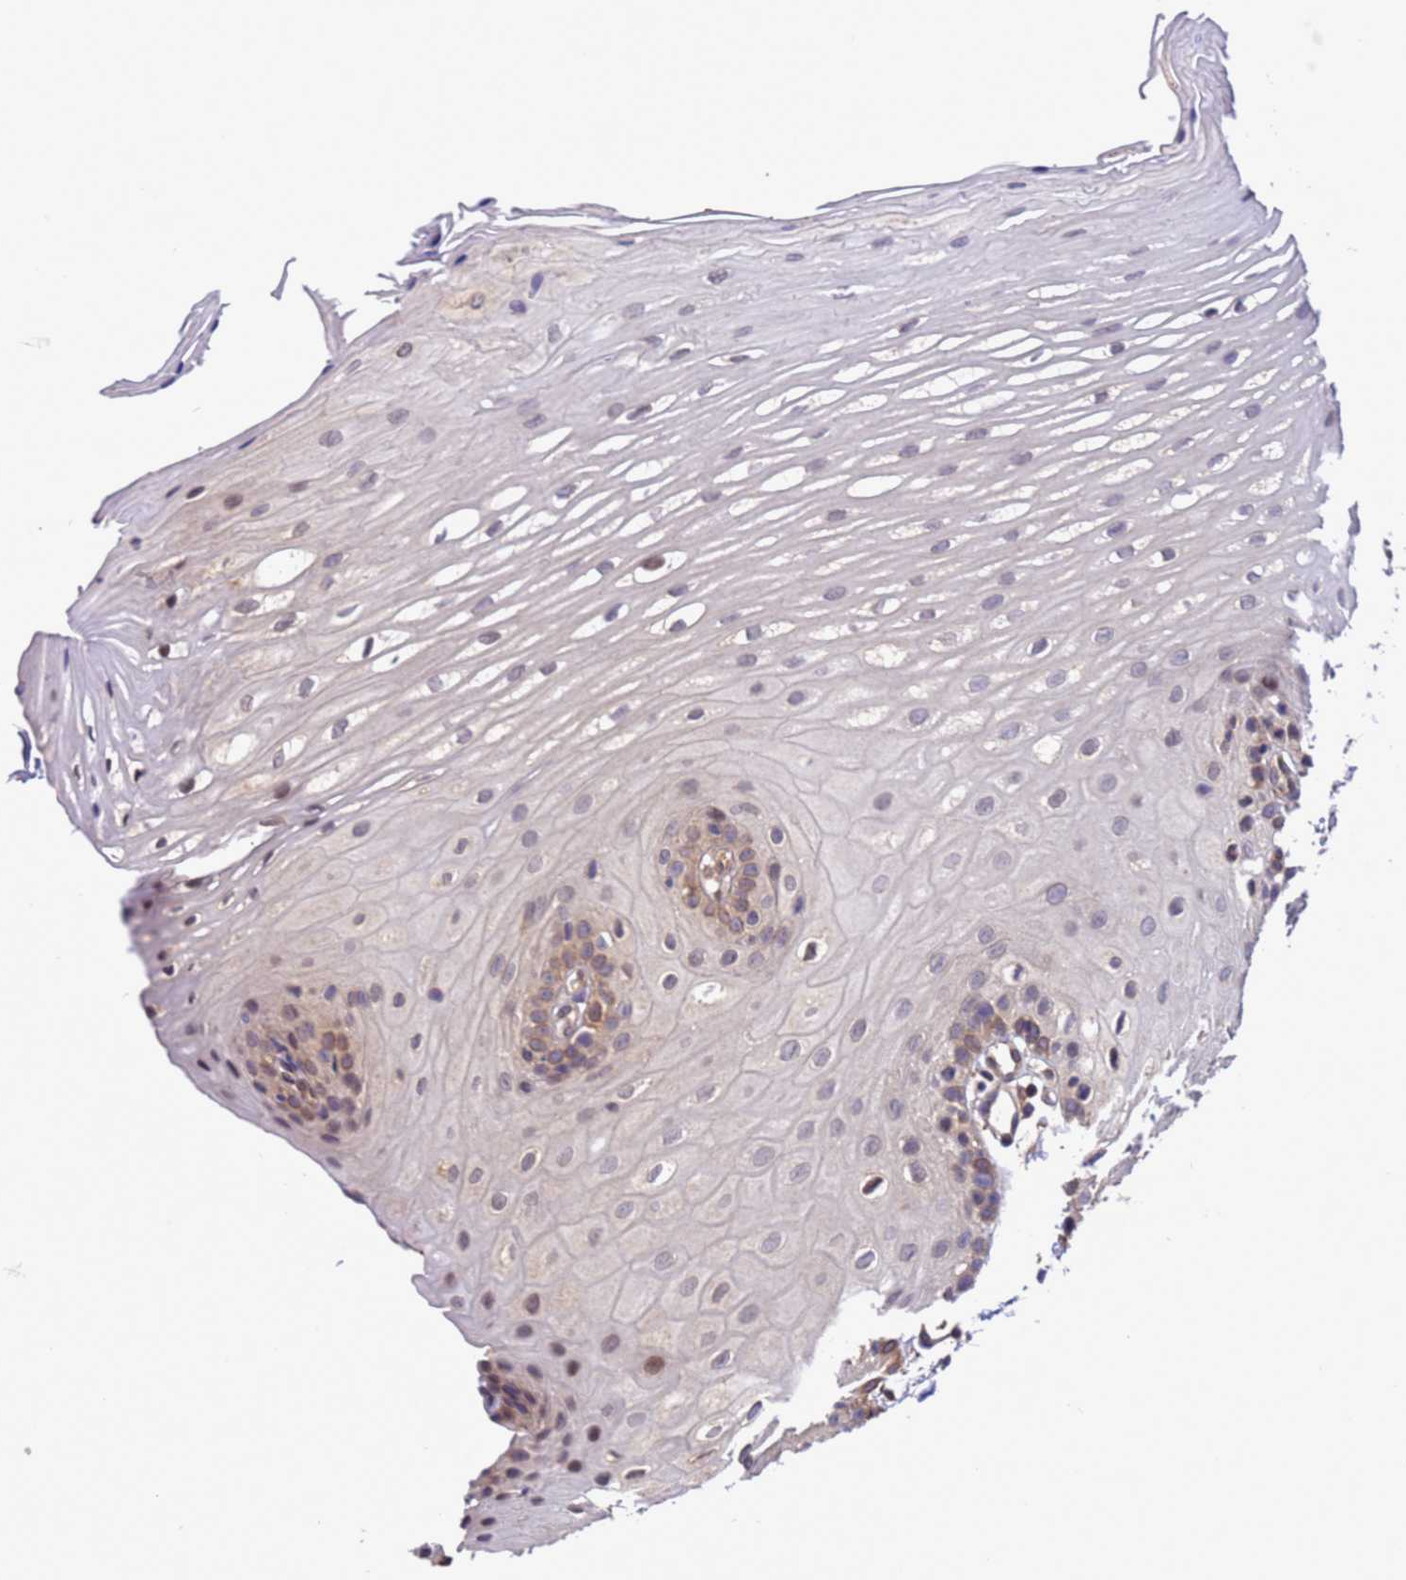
{"staining": {"intensity": "moderate", "quantity": "<25%", "location": "cytoplasmic/membranous"}, "tissue": "oral mucosa", "cell_type": "Squamous epithelial cells", "image_type": "normal", "snomed": [{"axis": "morphology", "description": "Normal tissue, NOS"}, {"axis": "topography", "description": "Oral tissue"}], "caption": "About <25% of squamous epithelial cells in benign oral mucosa display moderate cytoplasmic/membranous protein positivity as visualized by brown immunohistochemical staining.", "gene": "ARHGAP12", "patient": {"sex": "female", "age": 39}}